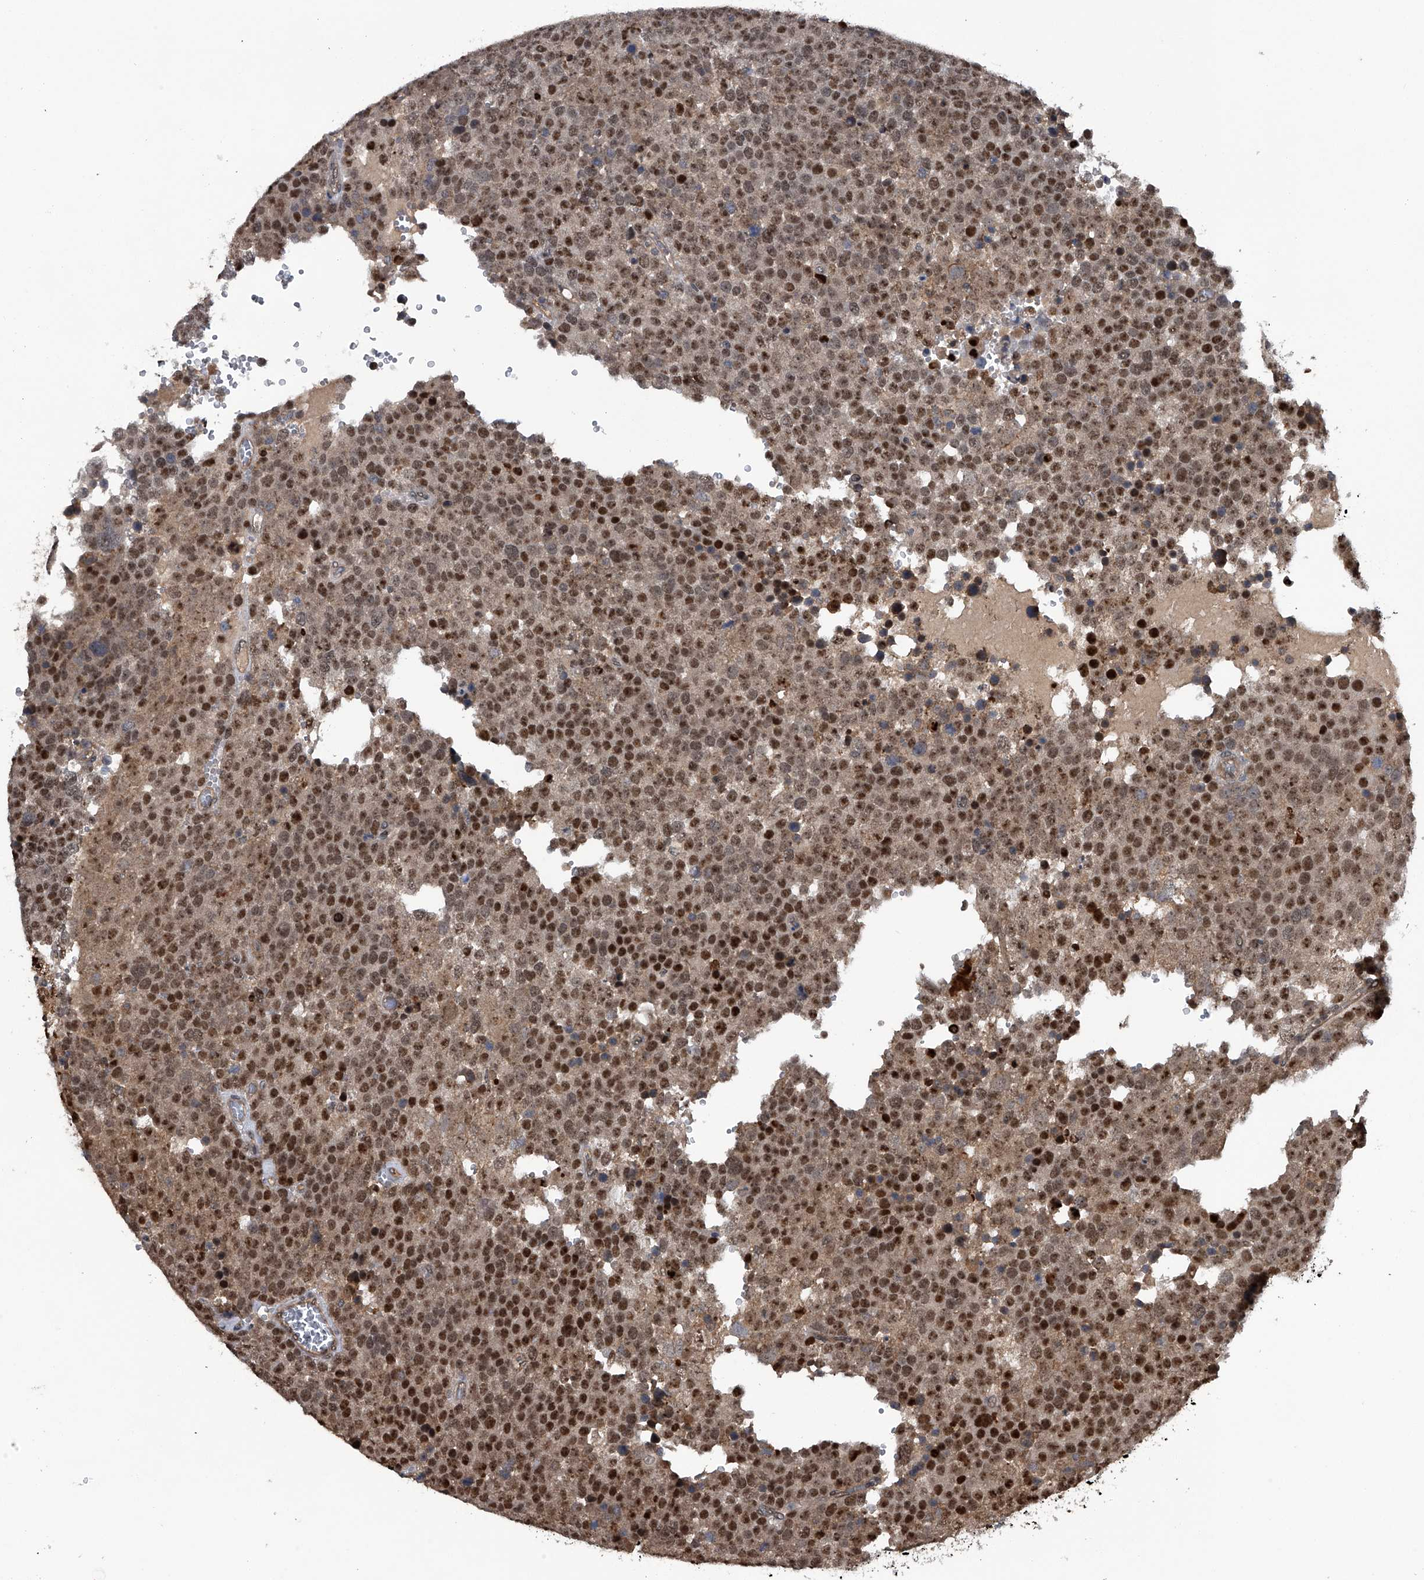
{"staining": {"intensity": "strong", "quantity": "<25%", "location": "cytoplasmic/membranous,nuclear"}, "tissue": "testis cancer", "cell_type": "Tumor cells", "image_type": "cancer", "snomed": [{"axis": "morphology", "description": "Seminoma, NOS"}, {"axis": "topography", "description": "Testis"}], "caption": "Testis seminoma tissue displays strong cytoplasmic/membranous and nuclear staining in about <25% of tumor cells, visualized by immunohistochemistry.", "gene": "SLC12A8", "patient": {"sex": "male", "age": 71}}